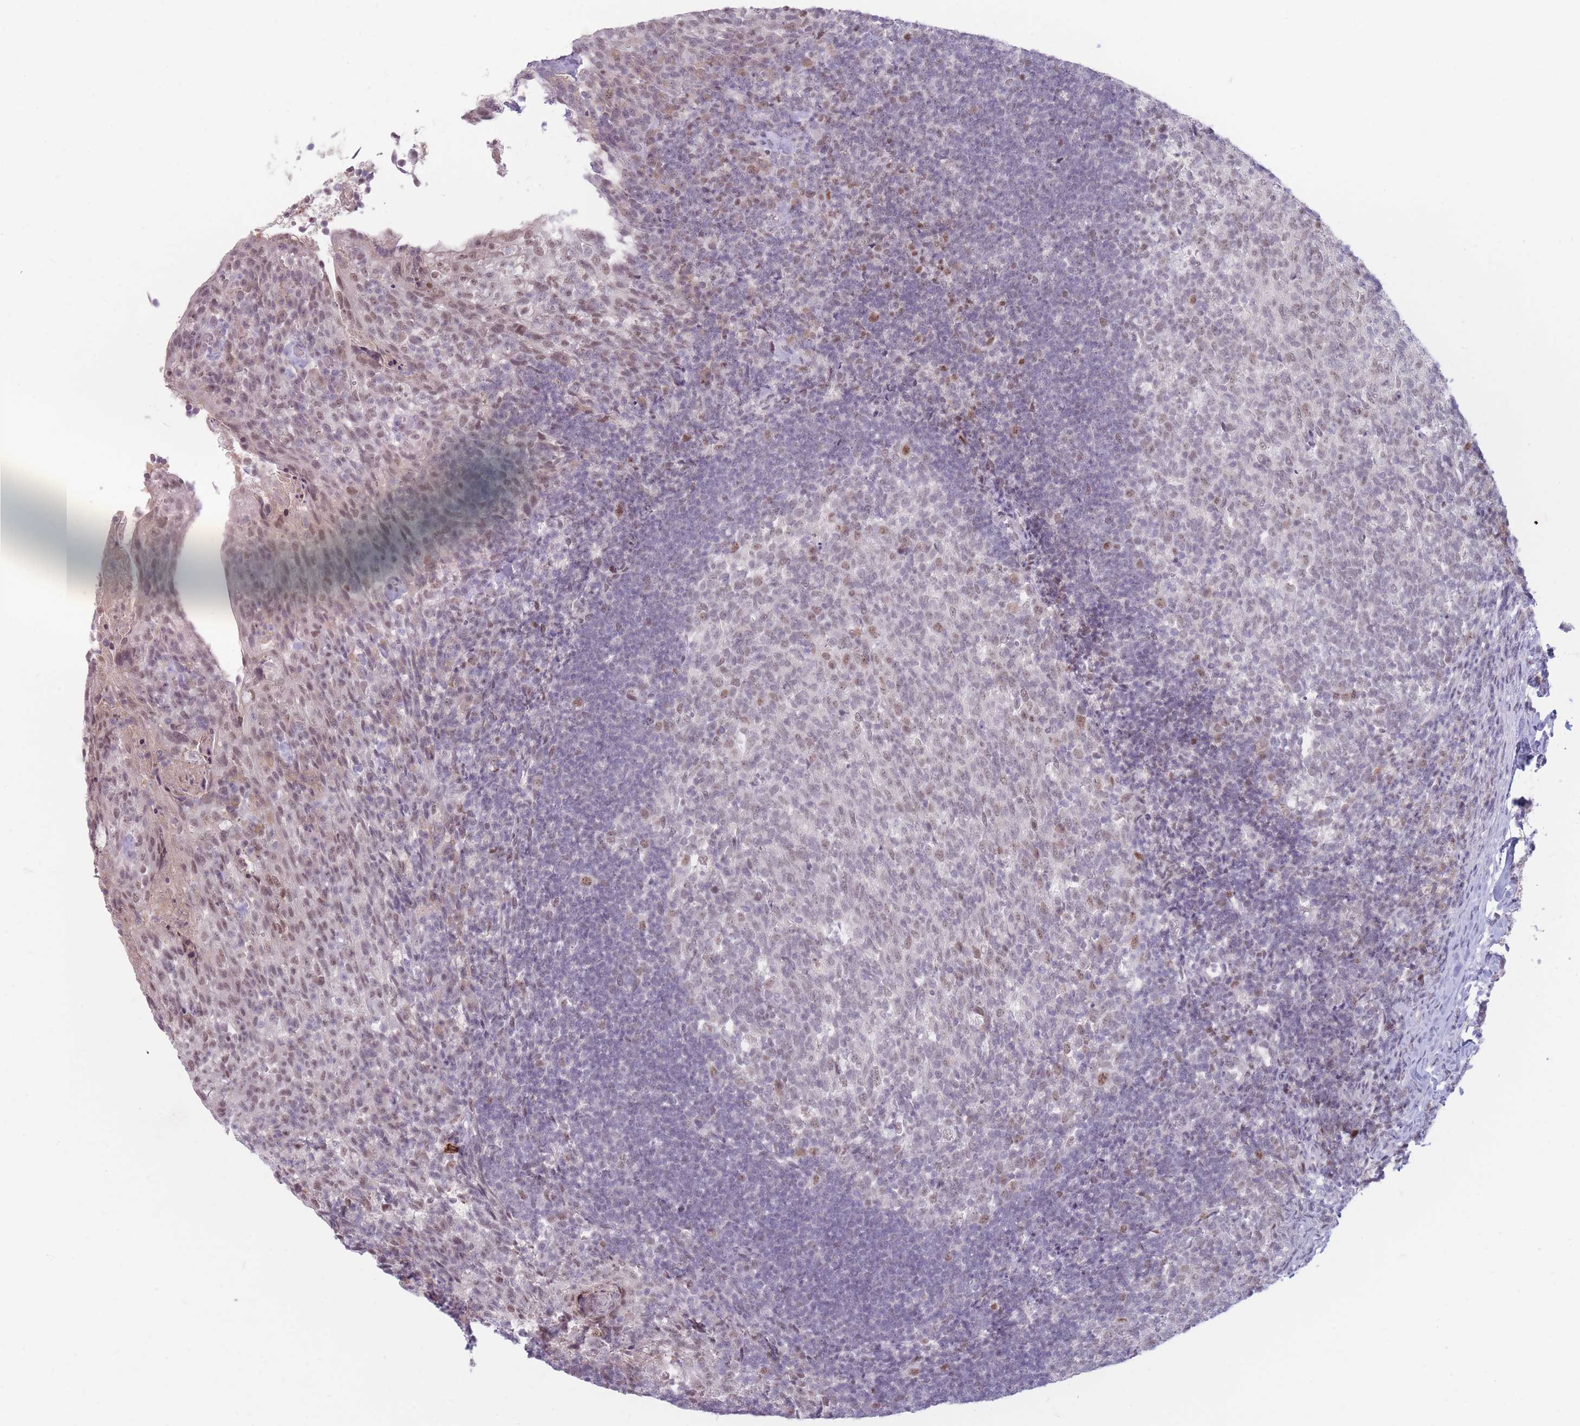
{"staining": {"intensity": "moderate", "quantity": "<25%", "location": "nuclear"}, "tissue": "tonsil", "cell_type": "Germinal center cells", "image_type": "normal", "snomed": [{"axis": "morphology", "description": "Normal tissue, NOS"}, {"axis": "topography", "description": "Tonsil"}], "caption": "Approximately <25% of germinal center cells in normal tonsil demonstrate moderate nuclear protein staining as visualized by brown immunohistochemical staining.", "gene": "ARID3B", "patient": {"sex": "female", "age": 10}}